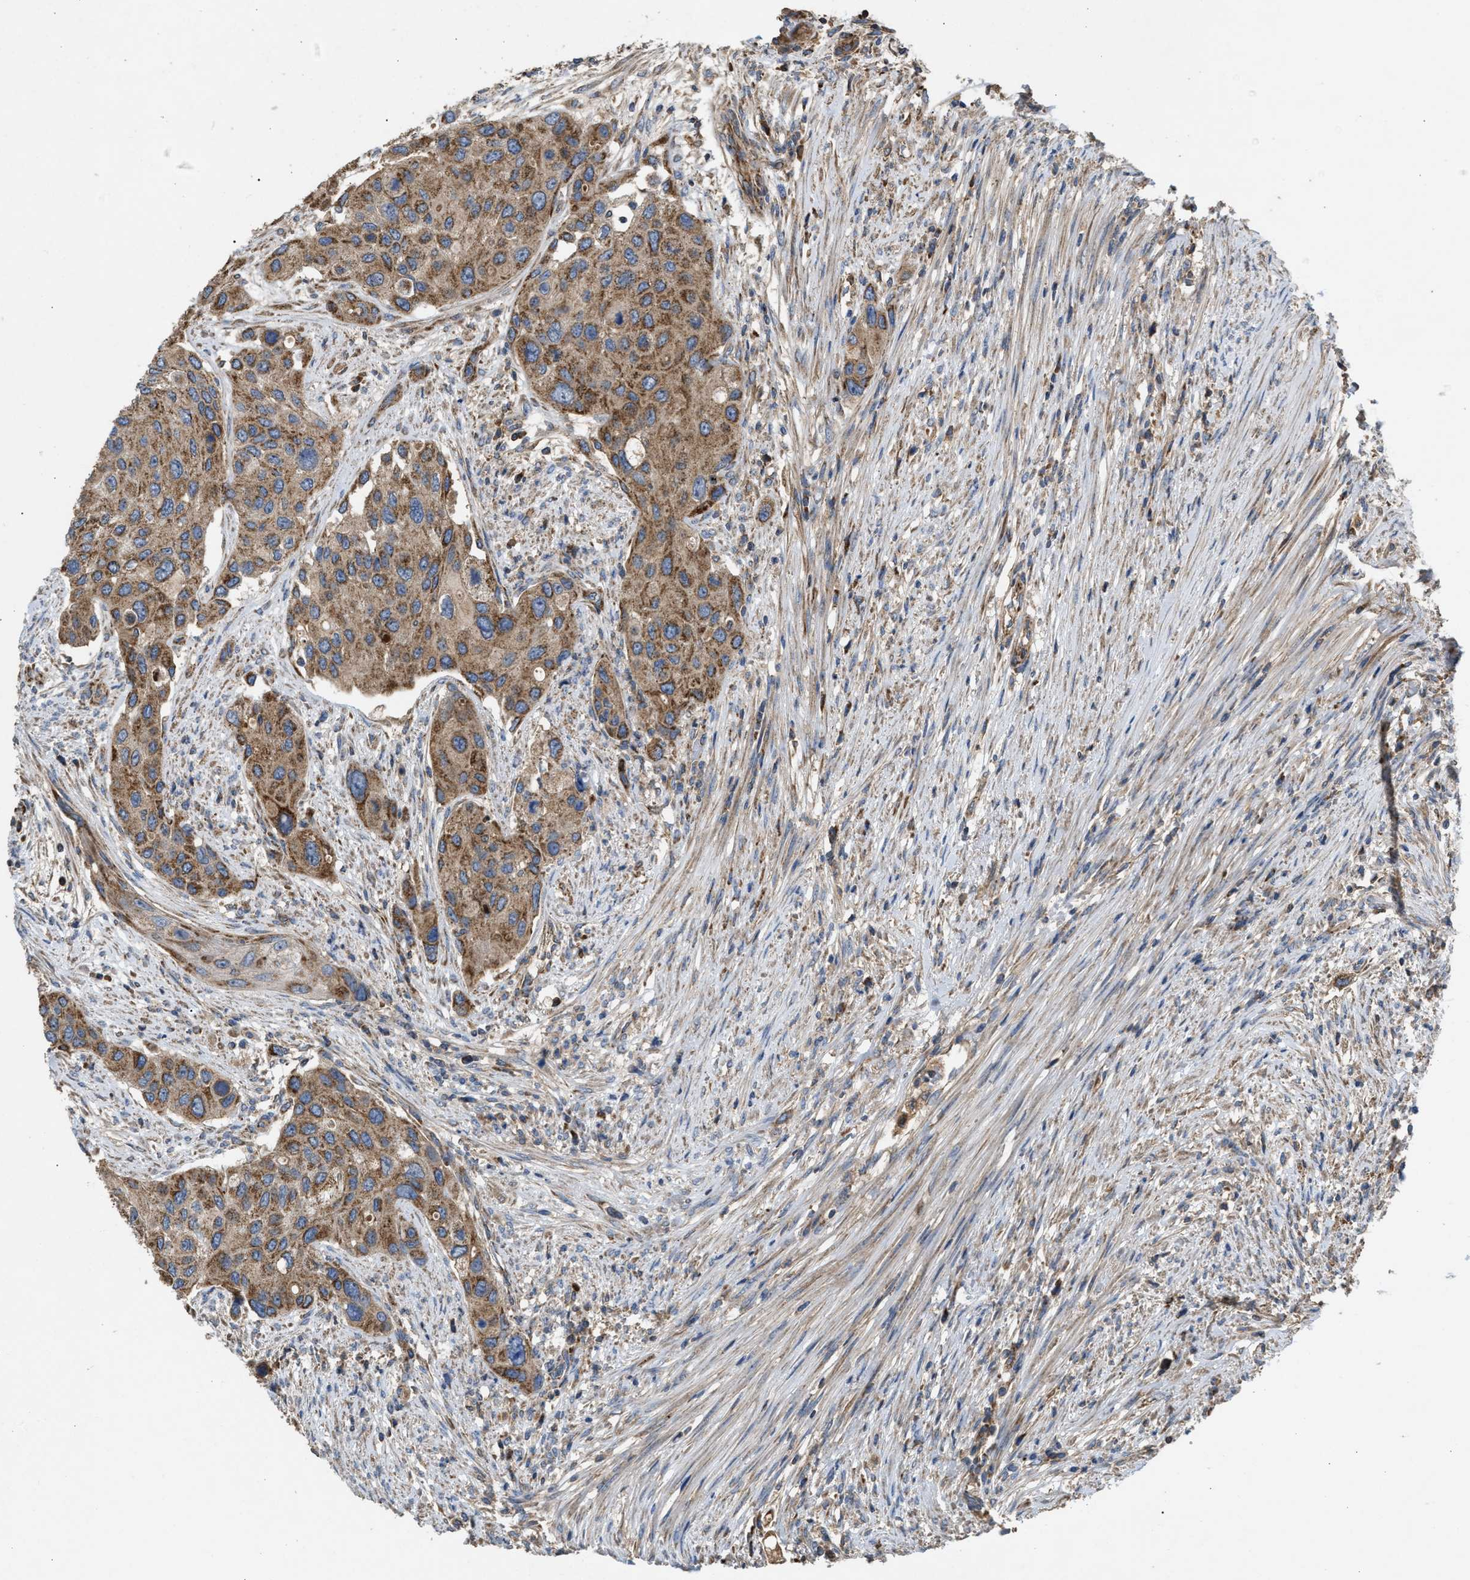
{"staining": {"intensity": "moderate", "quantity": ">75%", "location": "cytoplasmic/membranous"}, "tissue": "urothelial cancer", "cell_type": "Tumor cells", "image_type": "cancer", "snomed": [{"axis": "morphology", "description": "Urothelial carcinoma, High grade"}, {"axis": "topography", "description": "Urinary bladder"}], "caption": "Immunohistochemistry (DAB) staining of high-grade urothelial carcinoma demonstrates moderate cytoplasmic/membranous protein expression in approximately >75% of tumor cells.", "gene": "TACO1", "patient": {"sex": "female", "age": 56}}